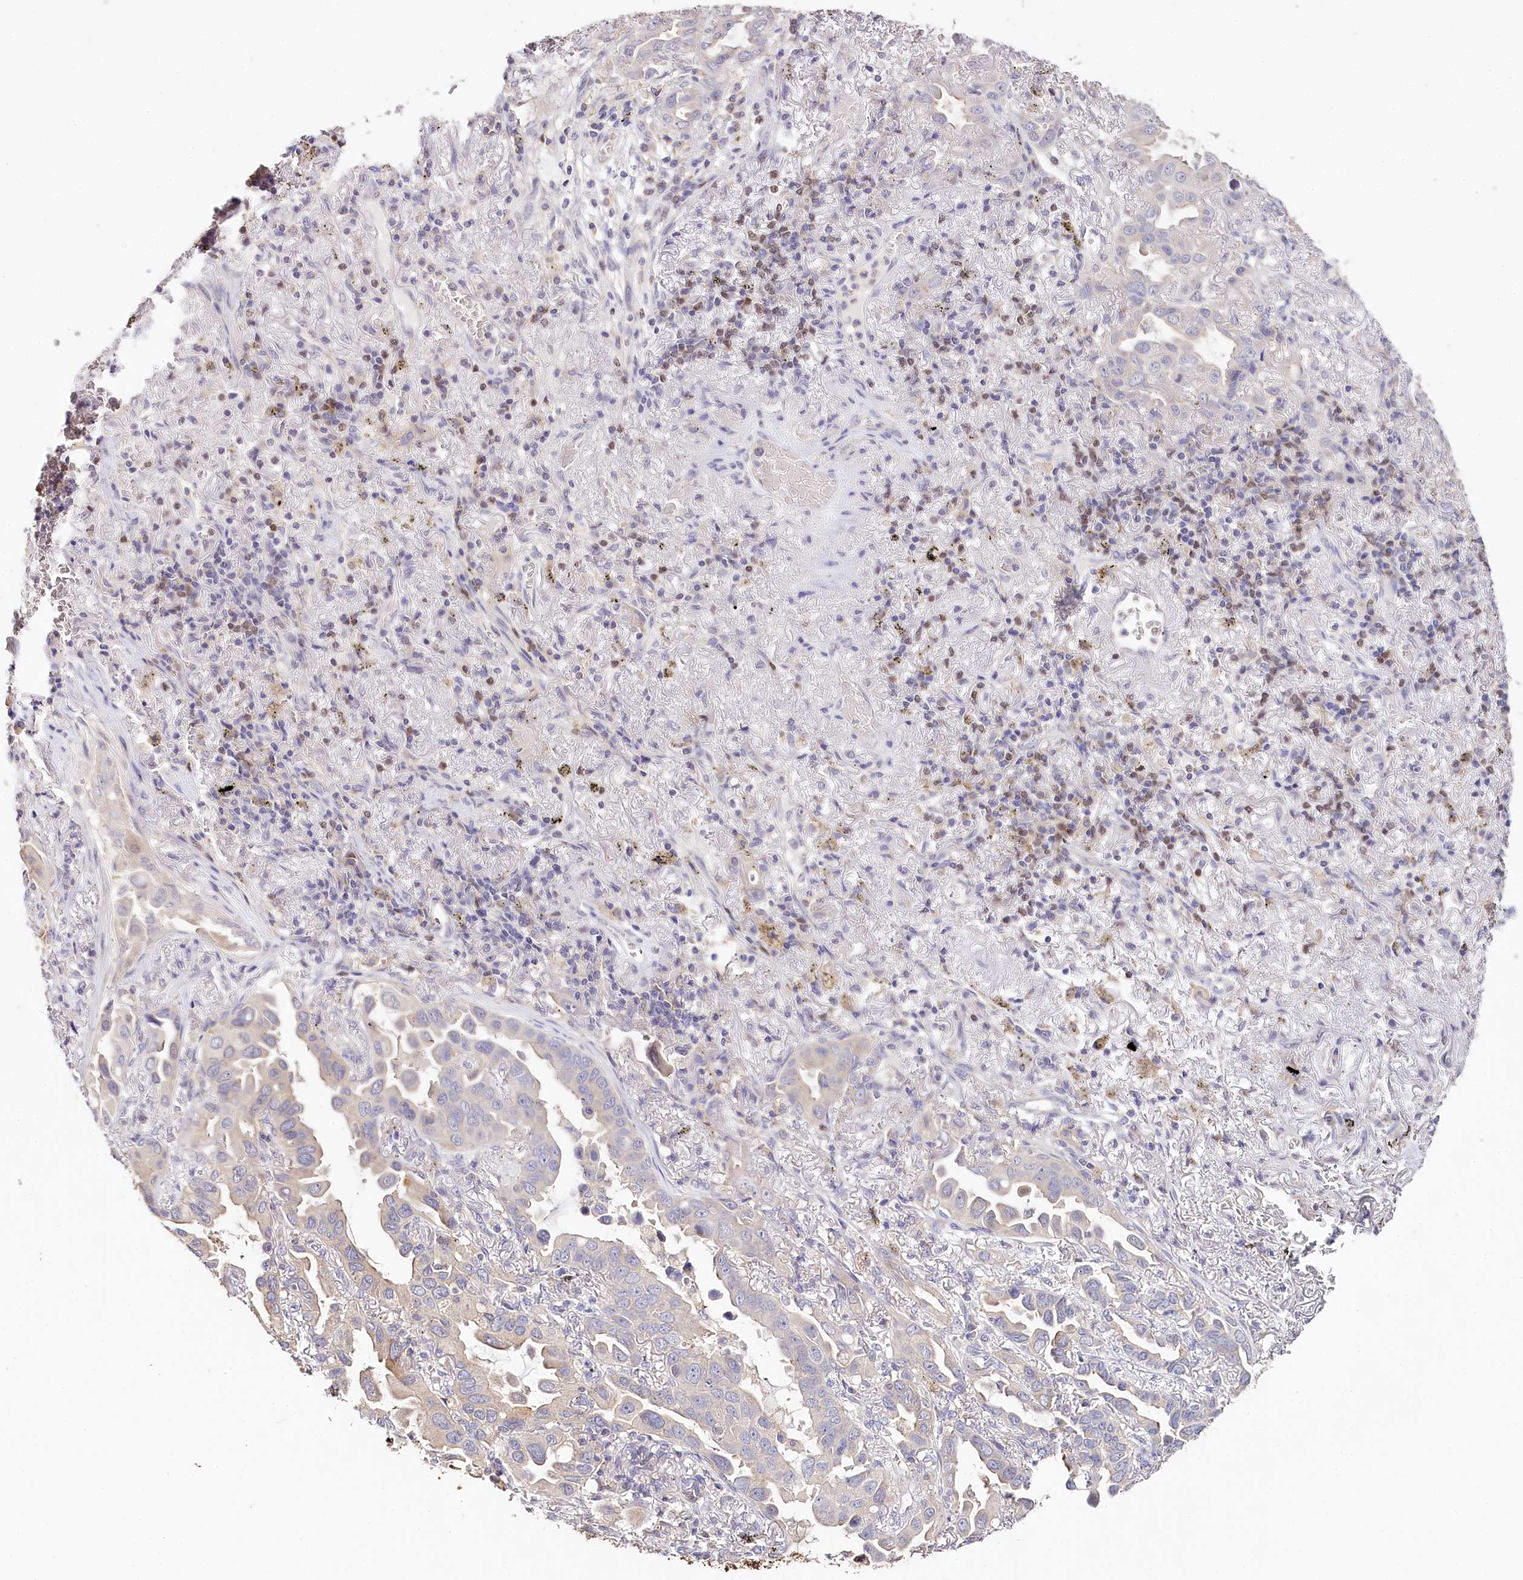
{"staining": {"intensity": "negative", "quantity": "none", "location": "none"}, "tissue": "lung cancer", "cell_type": "Tumor cells", "image_type": "cancer", "snomed": [{"axis": "morphology", "description": "Adenocarcinoma, NOS"}, {"axis": "topography", "description": "Lung"}], "caption": "IHC image of human lung adenocarcinoma stained for a protein (brown), which exhibits no staining in tumor cells.", "gene": "DAPK1", "patient": {"sex": "male", "age": 64}}